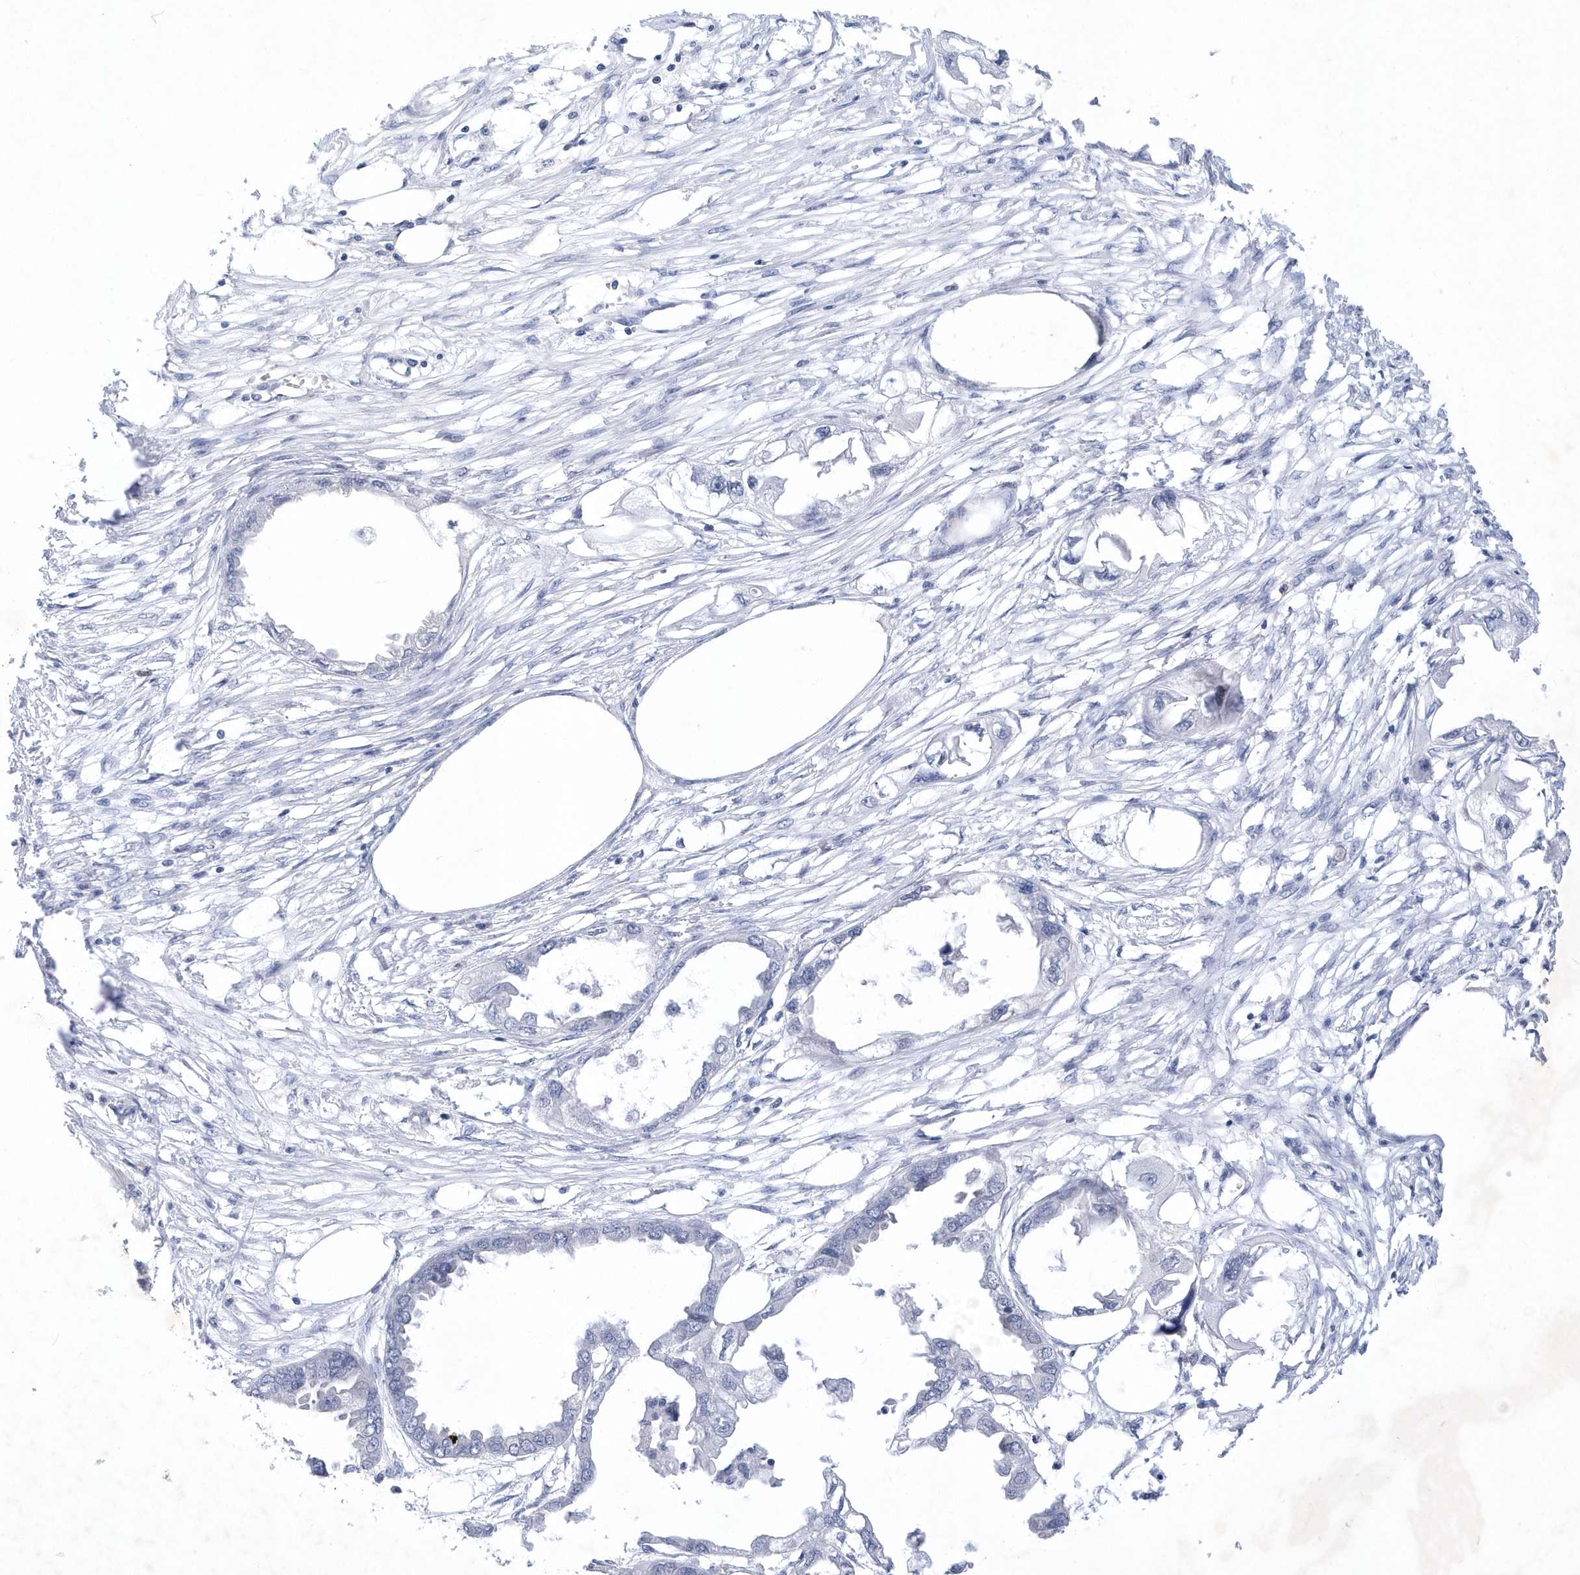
{"staining": {"intensity": "negative", "quantity": "none", "location": "none"}, "tissue": "endometrial cancer", "cell_type": "Tumor cells", "image_type": "cancer", "snomed": [{"axis": "morphology", "description": "Adenocarcinoma, NOS"}, {"axis": "morphology", "description": "Adenocarcinoma, metastatic, NOS"}, {"axis": "topography", "description": "Adipose tissue"}, {"axis": "topography", "description": "Endometrium"}], "caption": "High power microscopy histopathology image of an immunohistochemistry (IHC) photomicrograph of adenocarcinoma (endometrial), revealing no significant staining in tumor cells. (Brightfield microscopy of DAB IHC at high magnification).", "gene": "SRGAP3", "patient": {"sex": "female", "age": 67}}